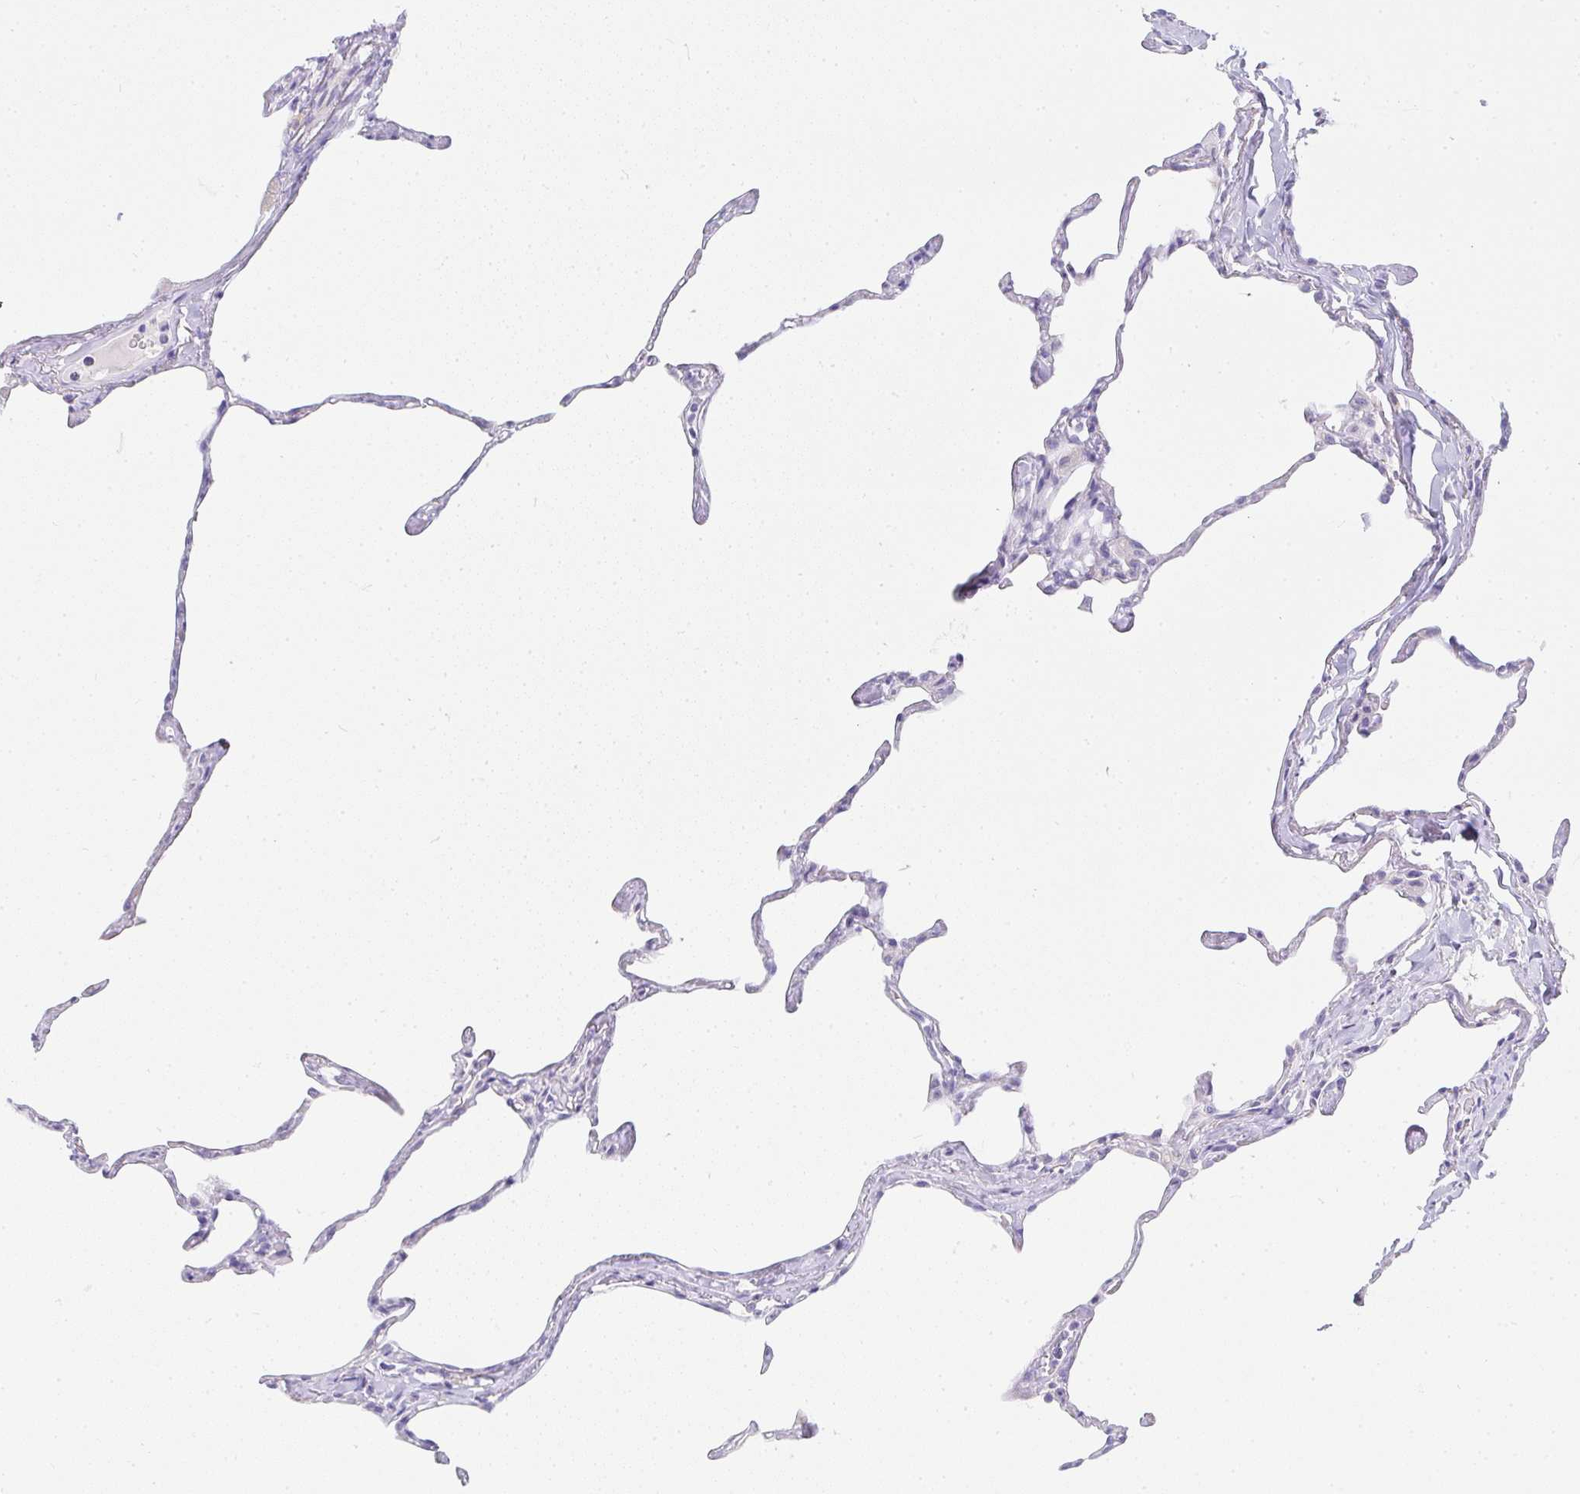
{"staining": {"intensity": "negative", "quantity": "none", "location": "none"}, "tissue": "lung", "cell_type": "Alveolar cells", "image_type": "normal", "snomed": [{"axis": "morphology", "description": "Normal tissue, NOS"}, {"axis": "topography", "description": "Lung"}], "caption": "This is an immunohistochemistry (IHC) histopathology image of unremarkable lung. There is no staining in alveolar cells.", "gene": "OR5J2", "patient": {"sex": "male", "age": 65}}